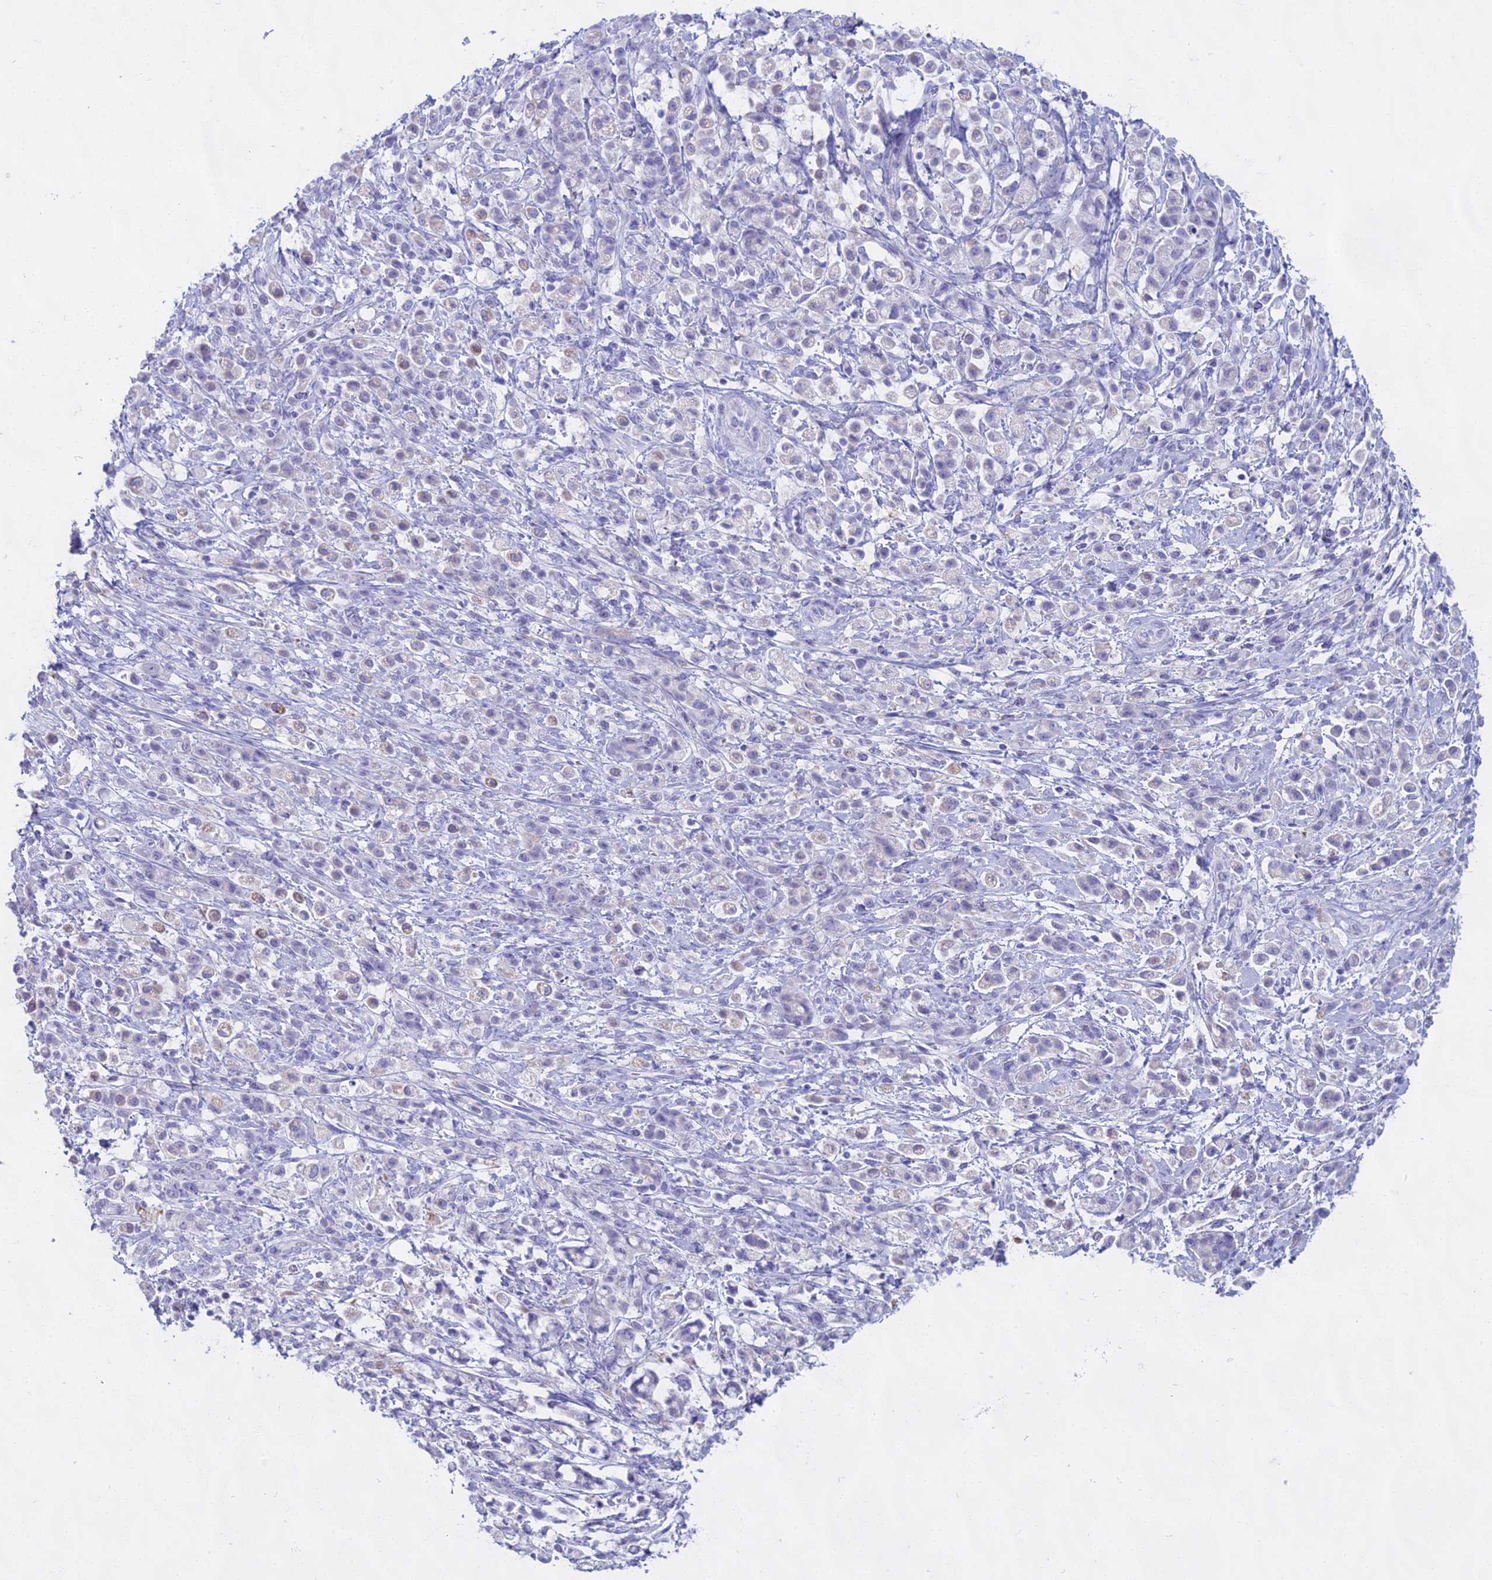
{"staining": {"intensity": "weak", "quantity": "<25%", "location": "cytoplasmic/membranous"}, "tissue": "stomach cancer", "cell_type": "Tumor cells", "image_type": "cancer", "snomed": [{"axis": "morphology", "description": "Adenocarcinoma, NOS"}, {"axis": "topography", "description": "Stomach"}], "caption": "Tumor cells are negative for brown protein staining in stomach cancer (adenocarcinoma).", "gene": "CGB2", "patient": {"sex": "female", "age": 60}}